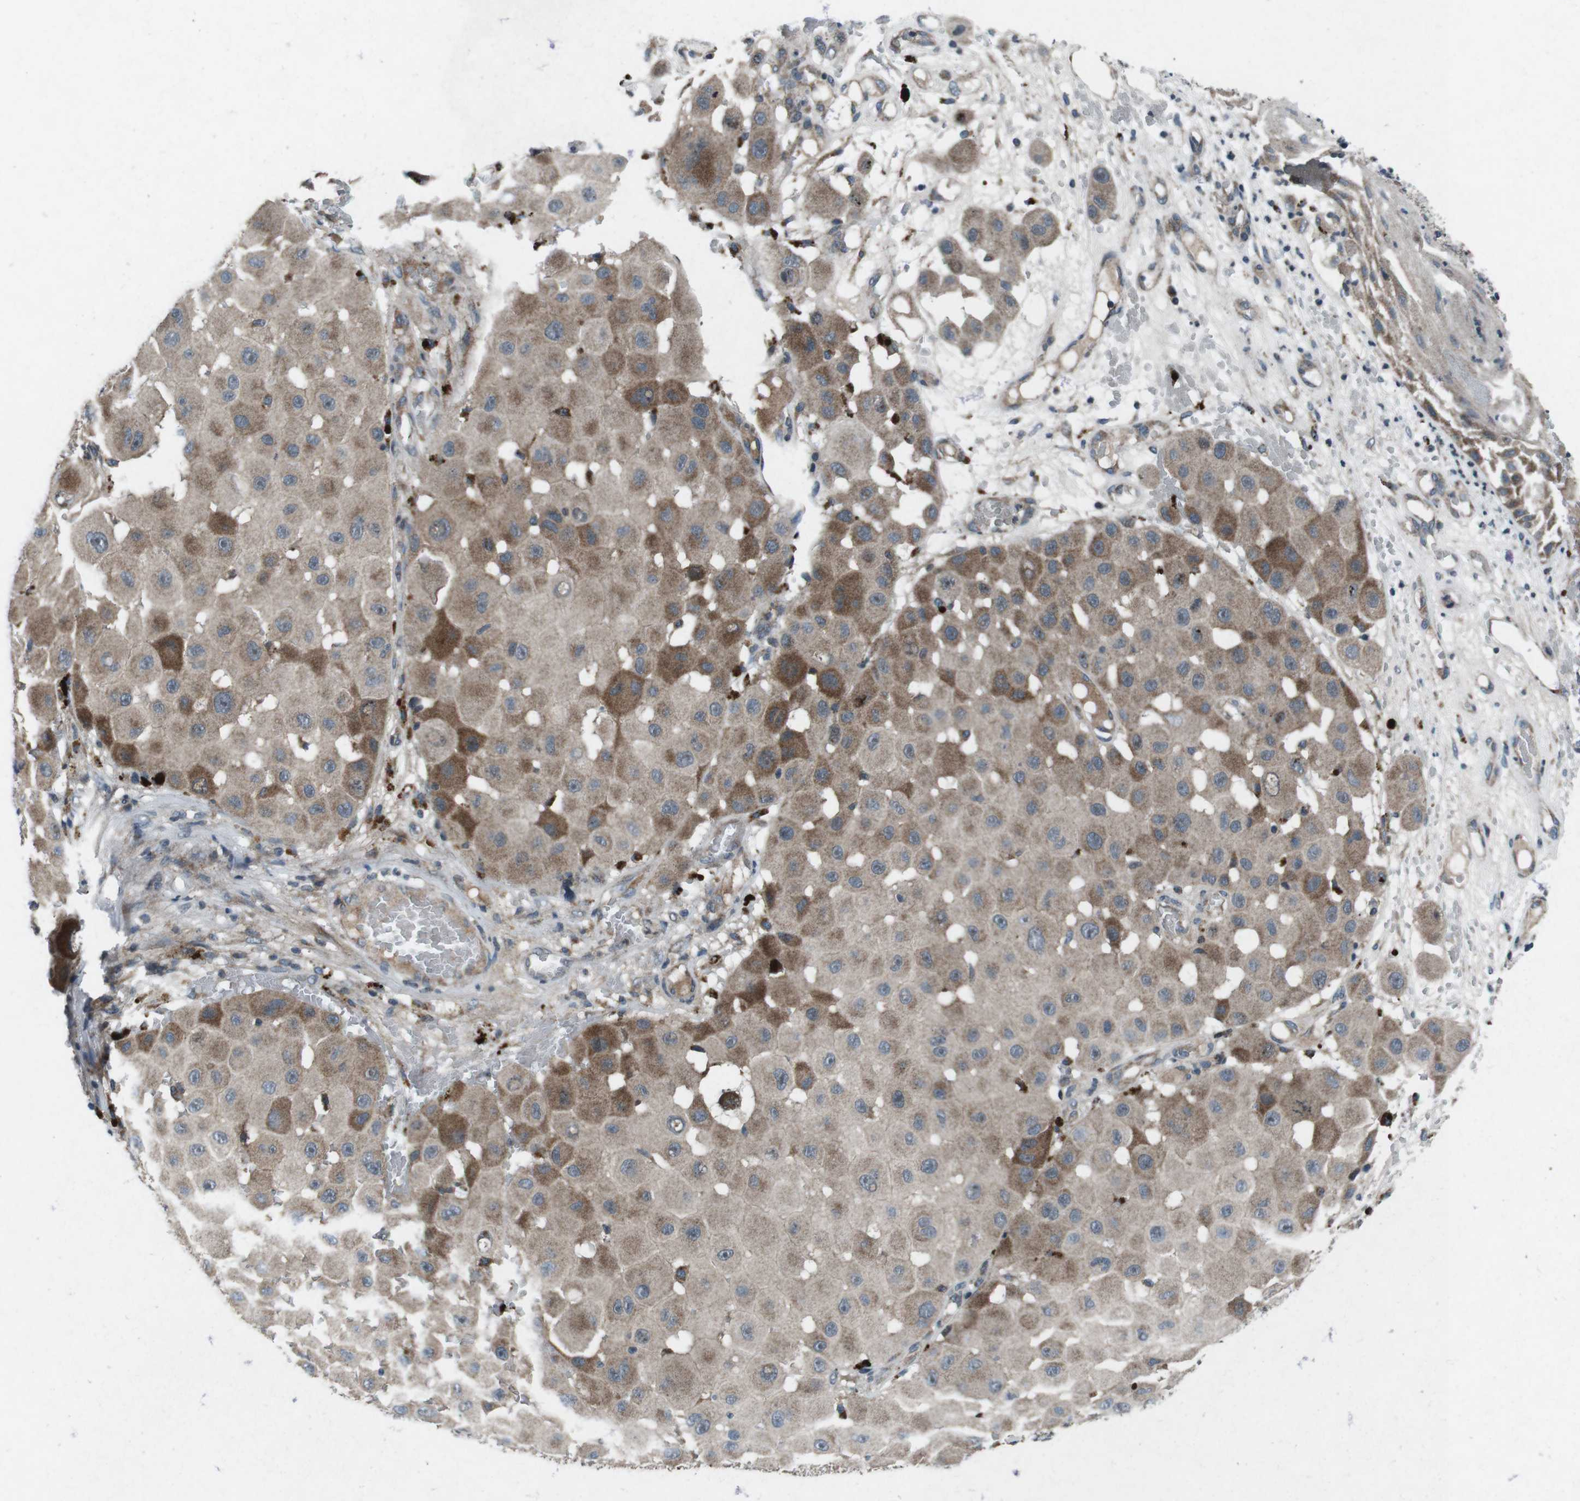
{"staining": {"intensity": "moderate", "quantity": "<25%", "location": "cytoplasmic/membranous"}, "tissue": "melanoma", "cell_type": "Tumor cells", "image_type": "cancer", "snomed": [{"axis": "morphology", "description": "Malignant melanoma, NOS"}, {"axis": "topography", "description": "Skin"}], "caption": "IHC of melanoma exhibits low levels of moderate cytoplasmic/membranous positivity in about <25% of tumor cells.", "gene": "CDK16", "patient": {"sex": "female", "age": 81}}